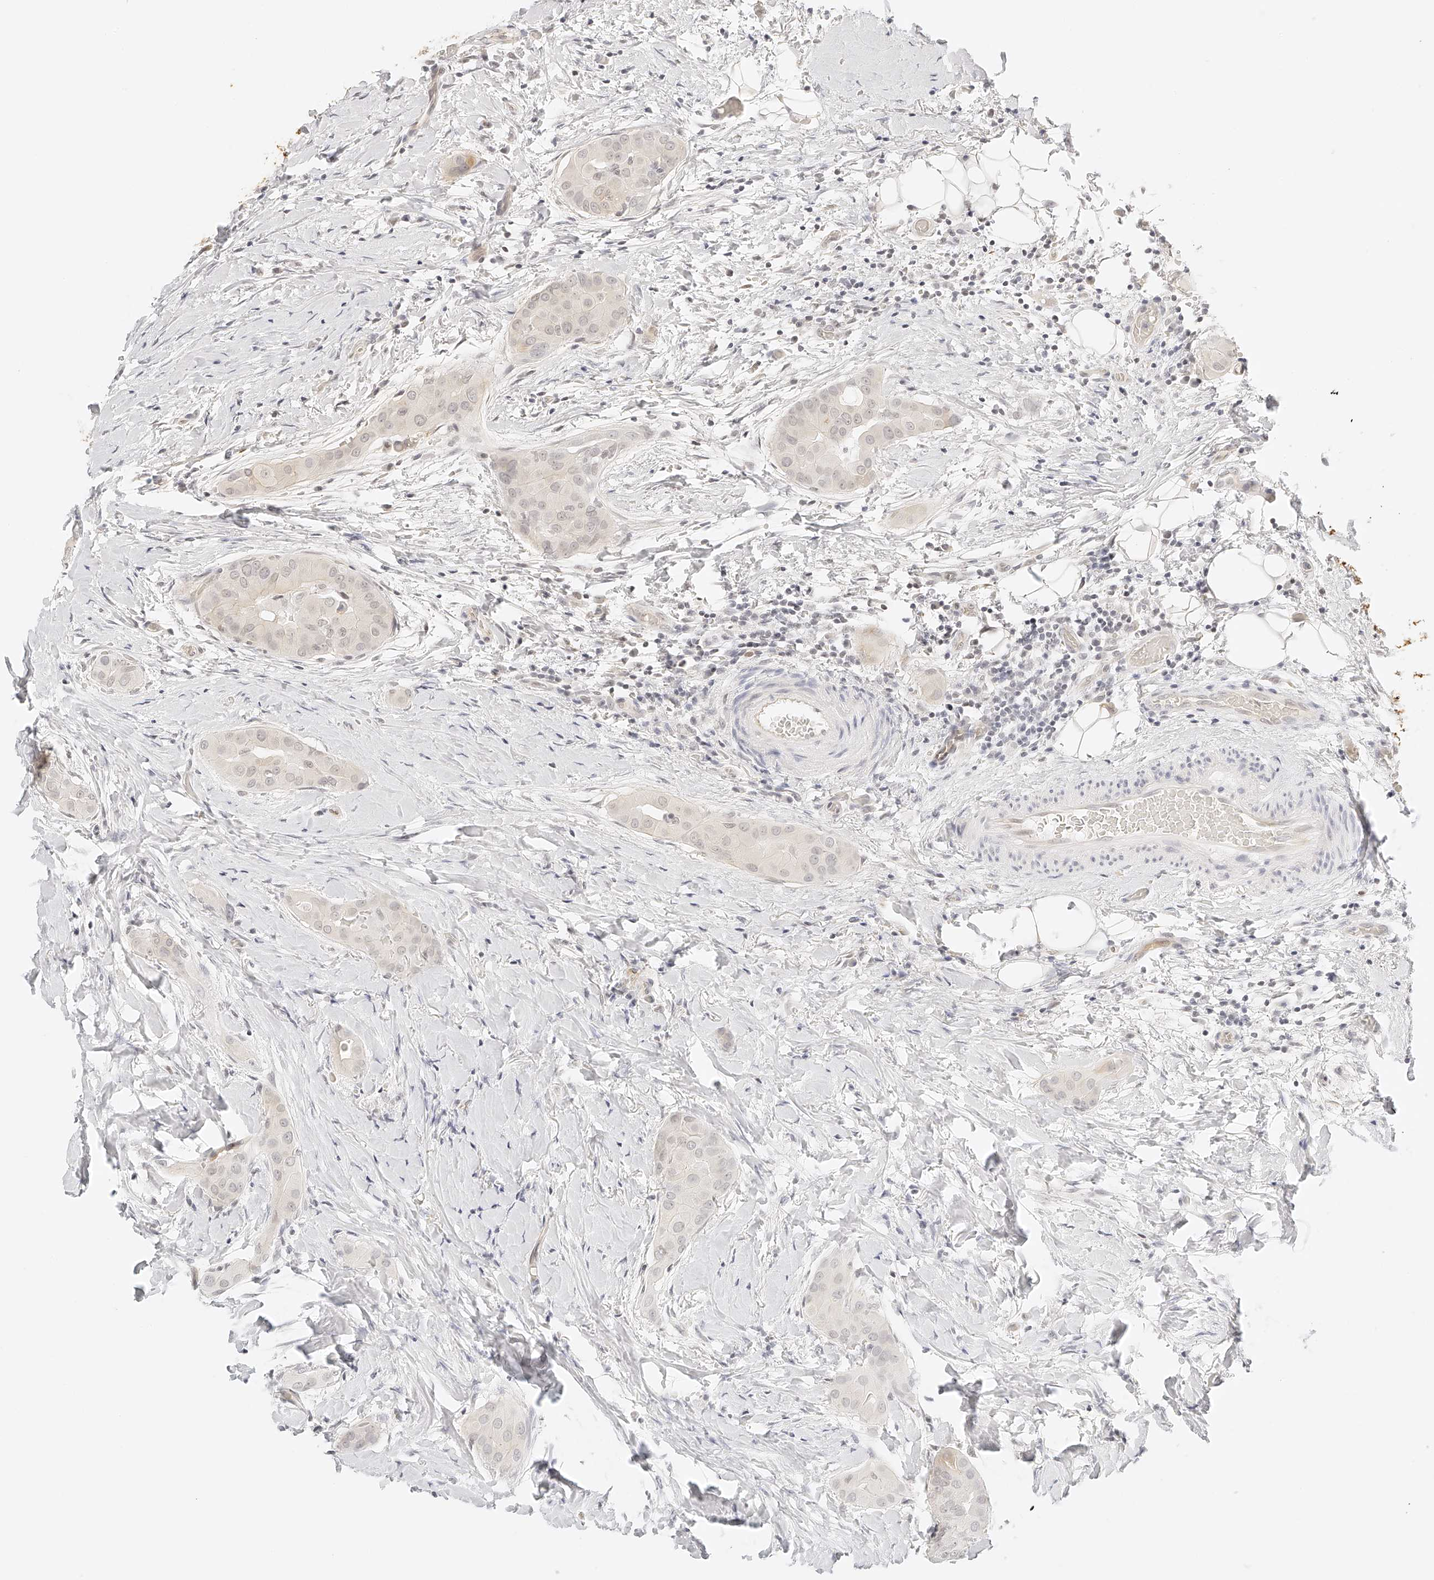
{"staining": {"intensity": "negative", "quantity": "none", "location": "none"}, "tissue": "thyroid cancer", "cell_type": "Tumor cells", "image_type": "cancer", "snomed": [{"axis": "morphology", "description": "Papillary adenocarcinoma, NOS"}, {"axis": "topography", "description": "Thyroid gland"}], "caption": "An immunohistochemistry image of papillary adenocarcinoma (thyroid) is shown. There is no staining in tumor cells of papillary adenocarcinoma (thyroid). Brightfield microscopy of immunohistochemistry stained with DAB (3,3'-diaminobenzidine) (brown) and hematoxylin (blue), captured at high magnification.", "gene": "ZFP69", "patient": {"sex": "male", "age": 33}}